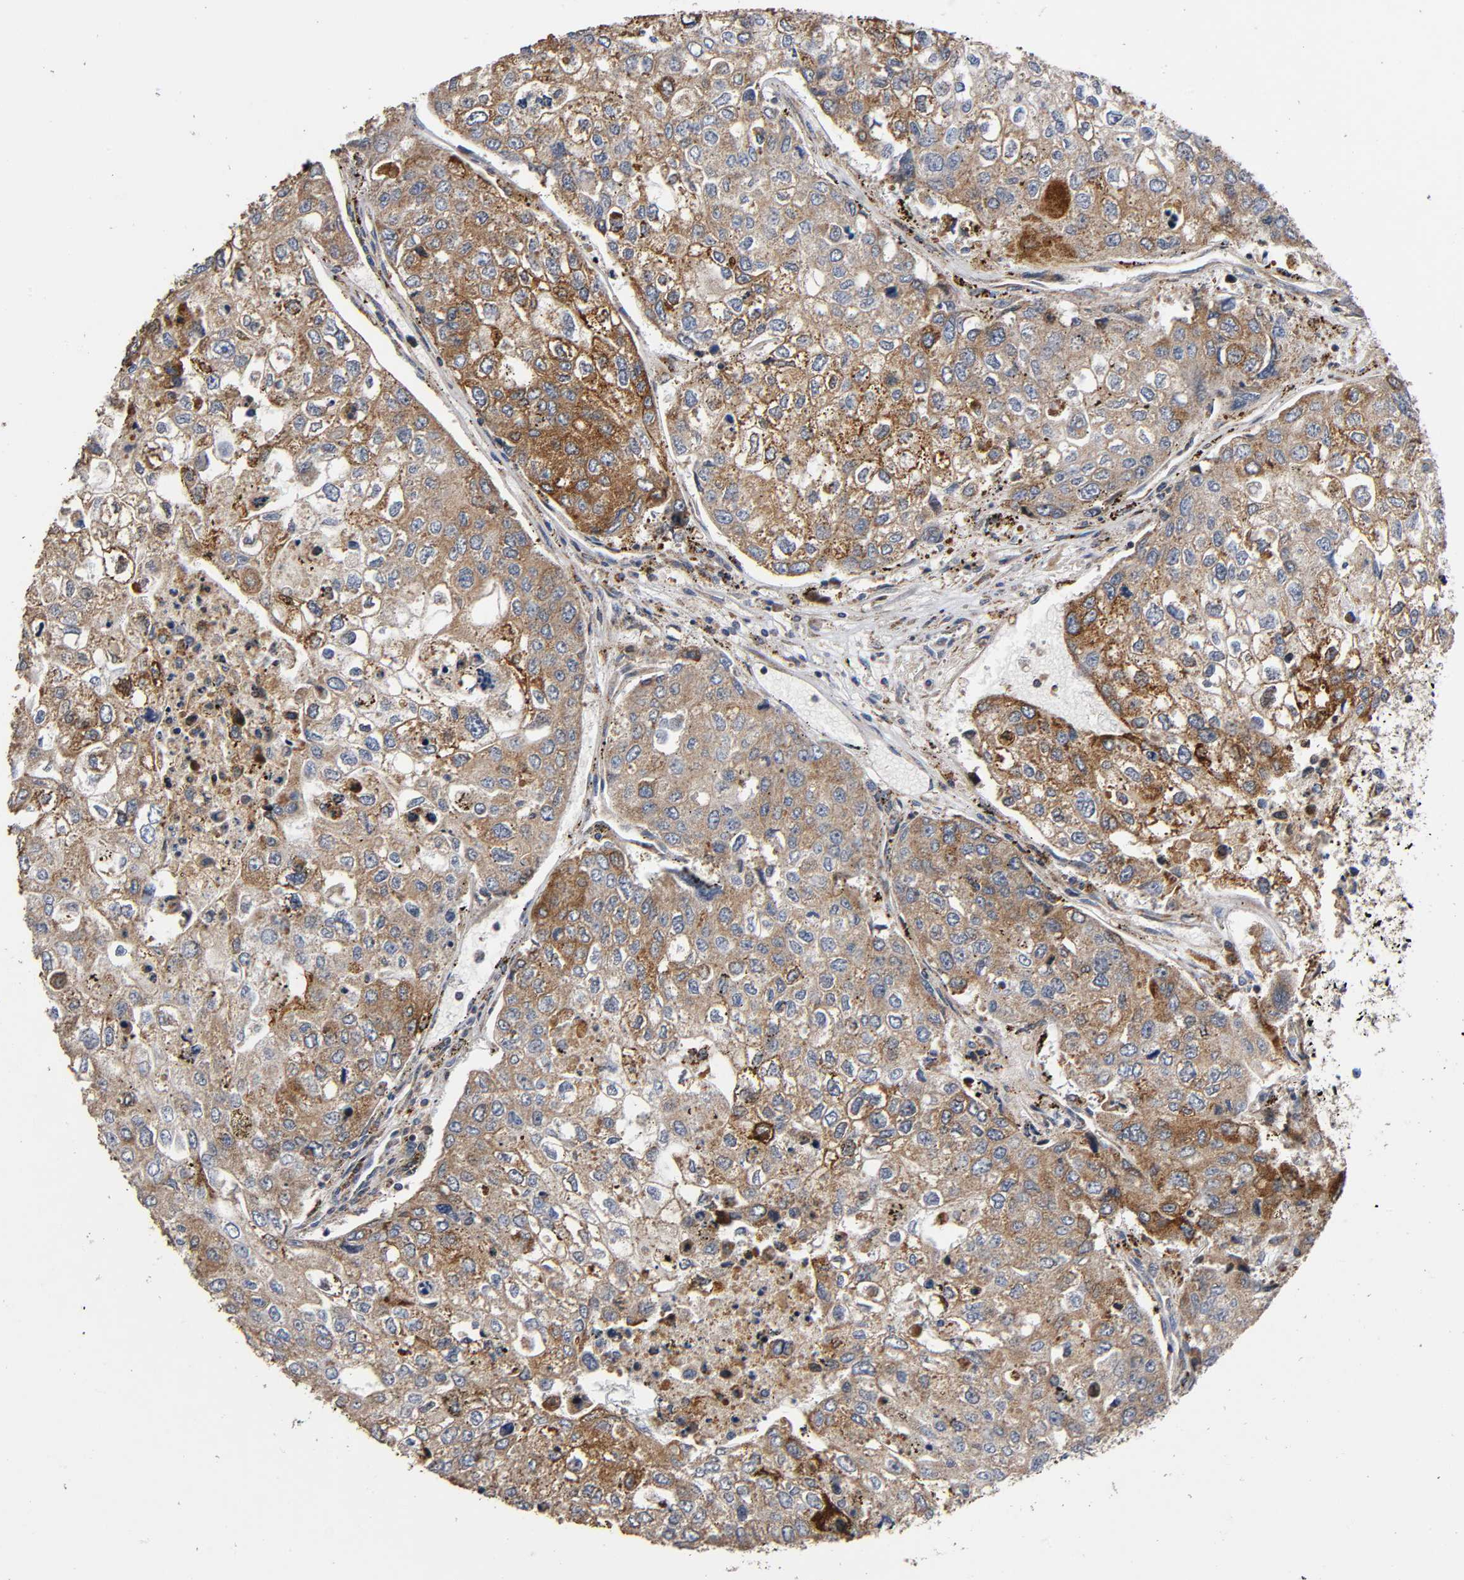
{"staining": {"intensity": "moderate", "quantity": "25%-75%", "location": "cytoplasmic/membranous"}, "tissue": "urothelial cancer", "cell_type": "Tumor cells", "image_type": "cancer", "snomed": [{"axis": "morphology", "description": "Urothelial carcinoma, High grade"}, {"axis": "topography", "description": "Lymph node"}, {"axis": "topography", "description": "Urinary bladder"}], "caption": "Immunohistochemical staining of urothelial cancer exhibits moderate cytoplasmic/membranous protein positivity in approximately 25%-75% of tumor cells.", "gene": "MAP3K1", "patient": {"sex": "male", "age": 51}}